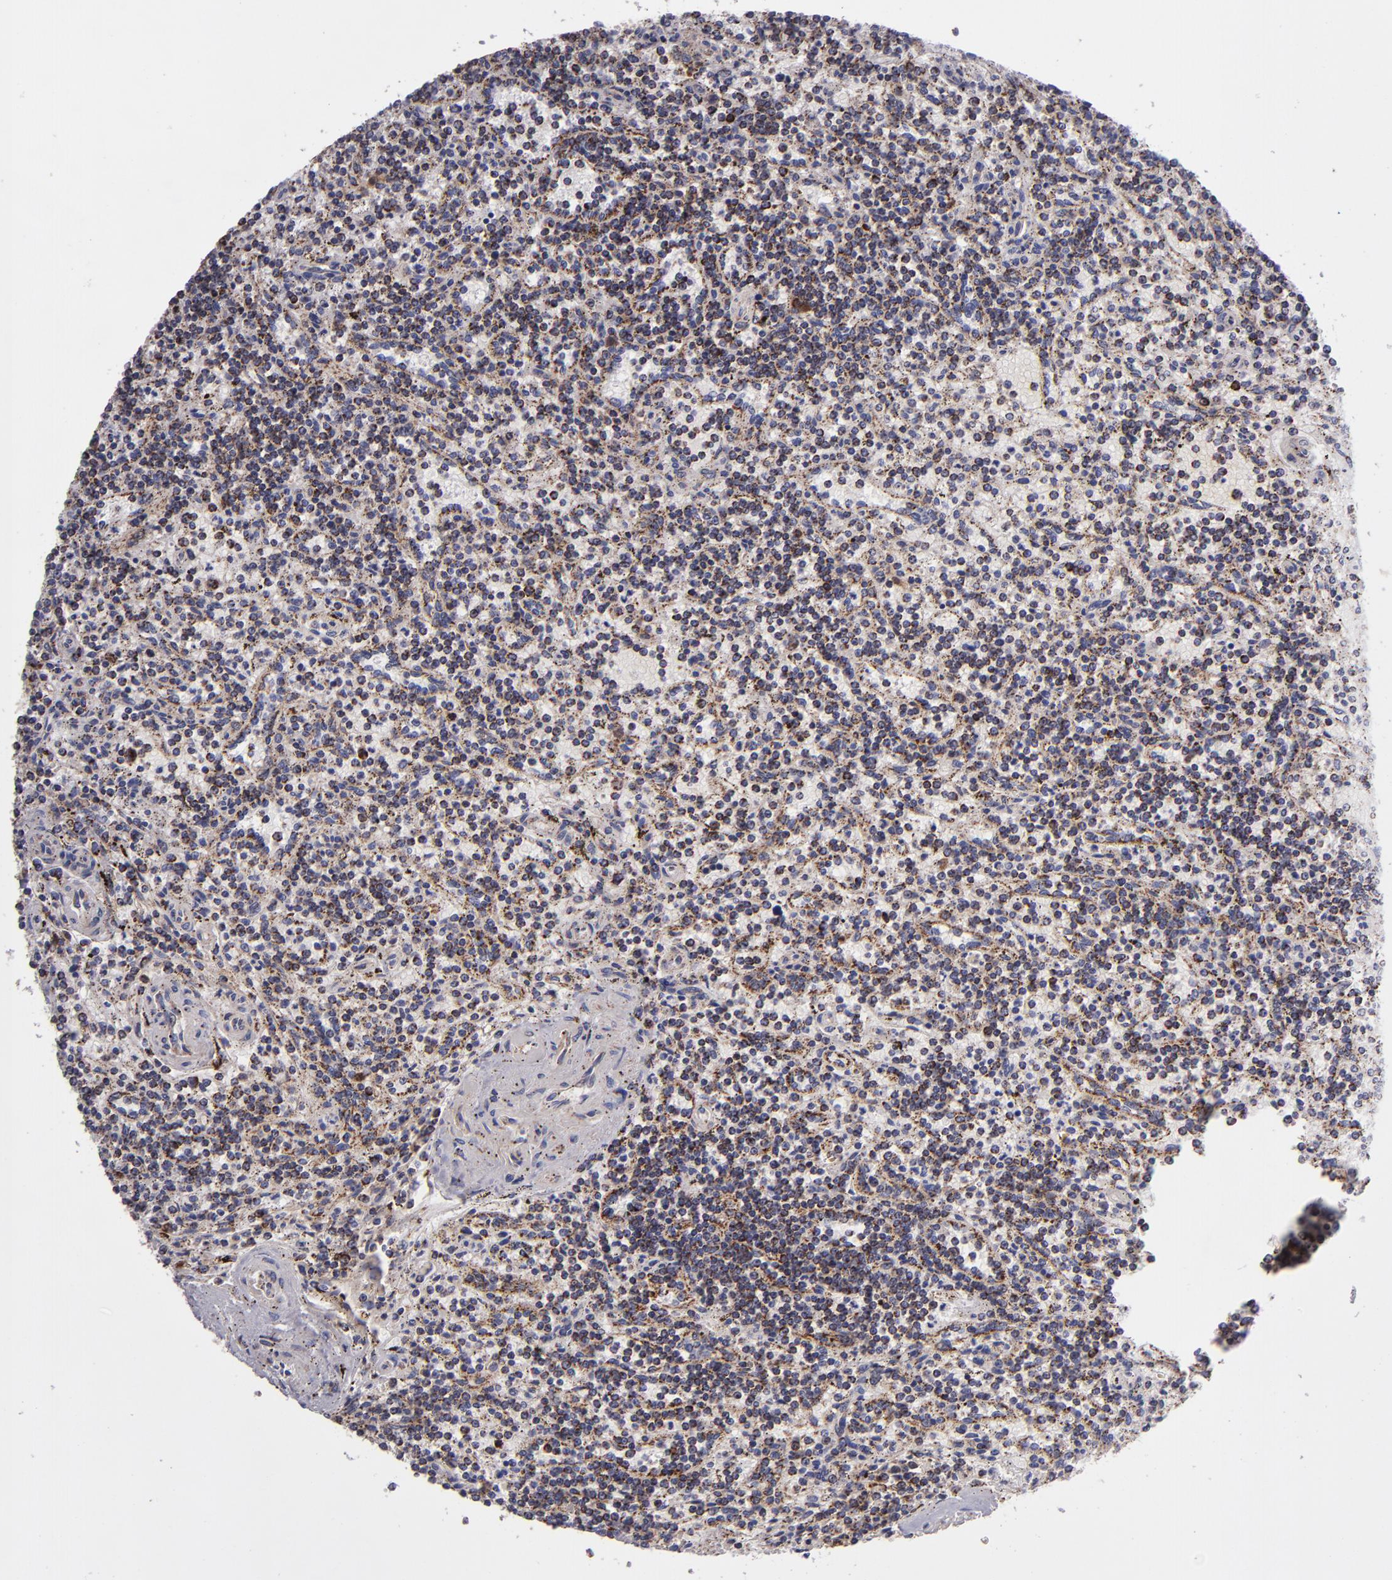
{"staining": {"intensity": "moderate", "quantity": ">75%", "location": "cytoplasmic/membranous"}, "tissue": "lymphoma", "cell_type": "Tumor cells", "image_type": "cancer", "snomed": [{"axis": "morphology", "description": "Malignant lymphoma, non-Hodgkin's type, Low grade"}, {"axis": "topography", "description": "Spleen"}], "caption": "This micrograph demonstrates malignant lymphoma, non-Hodgkin's type (low-grade) stained with immunohistochemistry to label a protein in brown. The cytoplasmic/membranous of tumor cells show moderate positivity for the protein. Nuclei are counter-stained blue.", "gene": "HSPD1", "patient": {"sex": "male", "age": 73}}